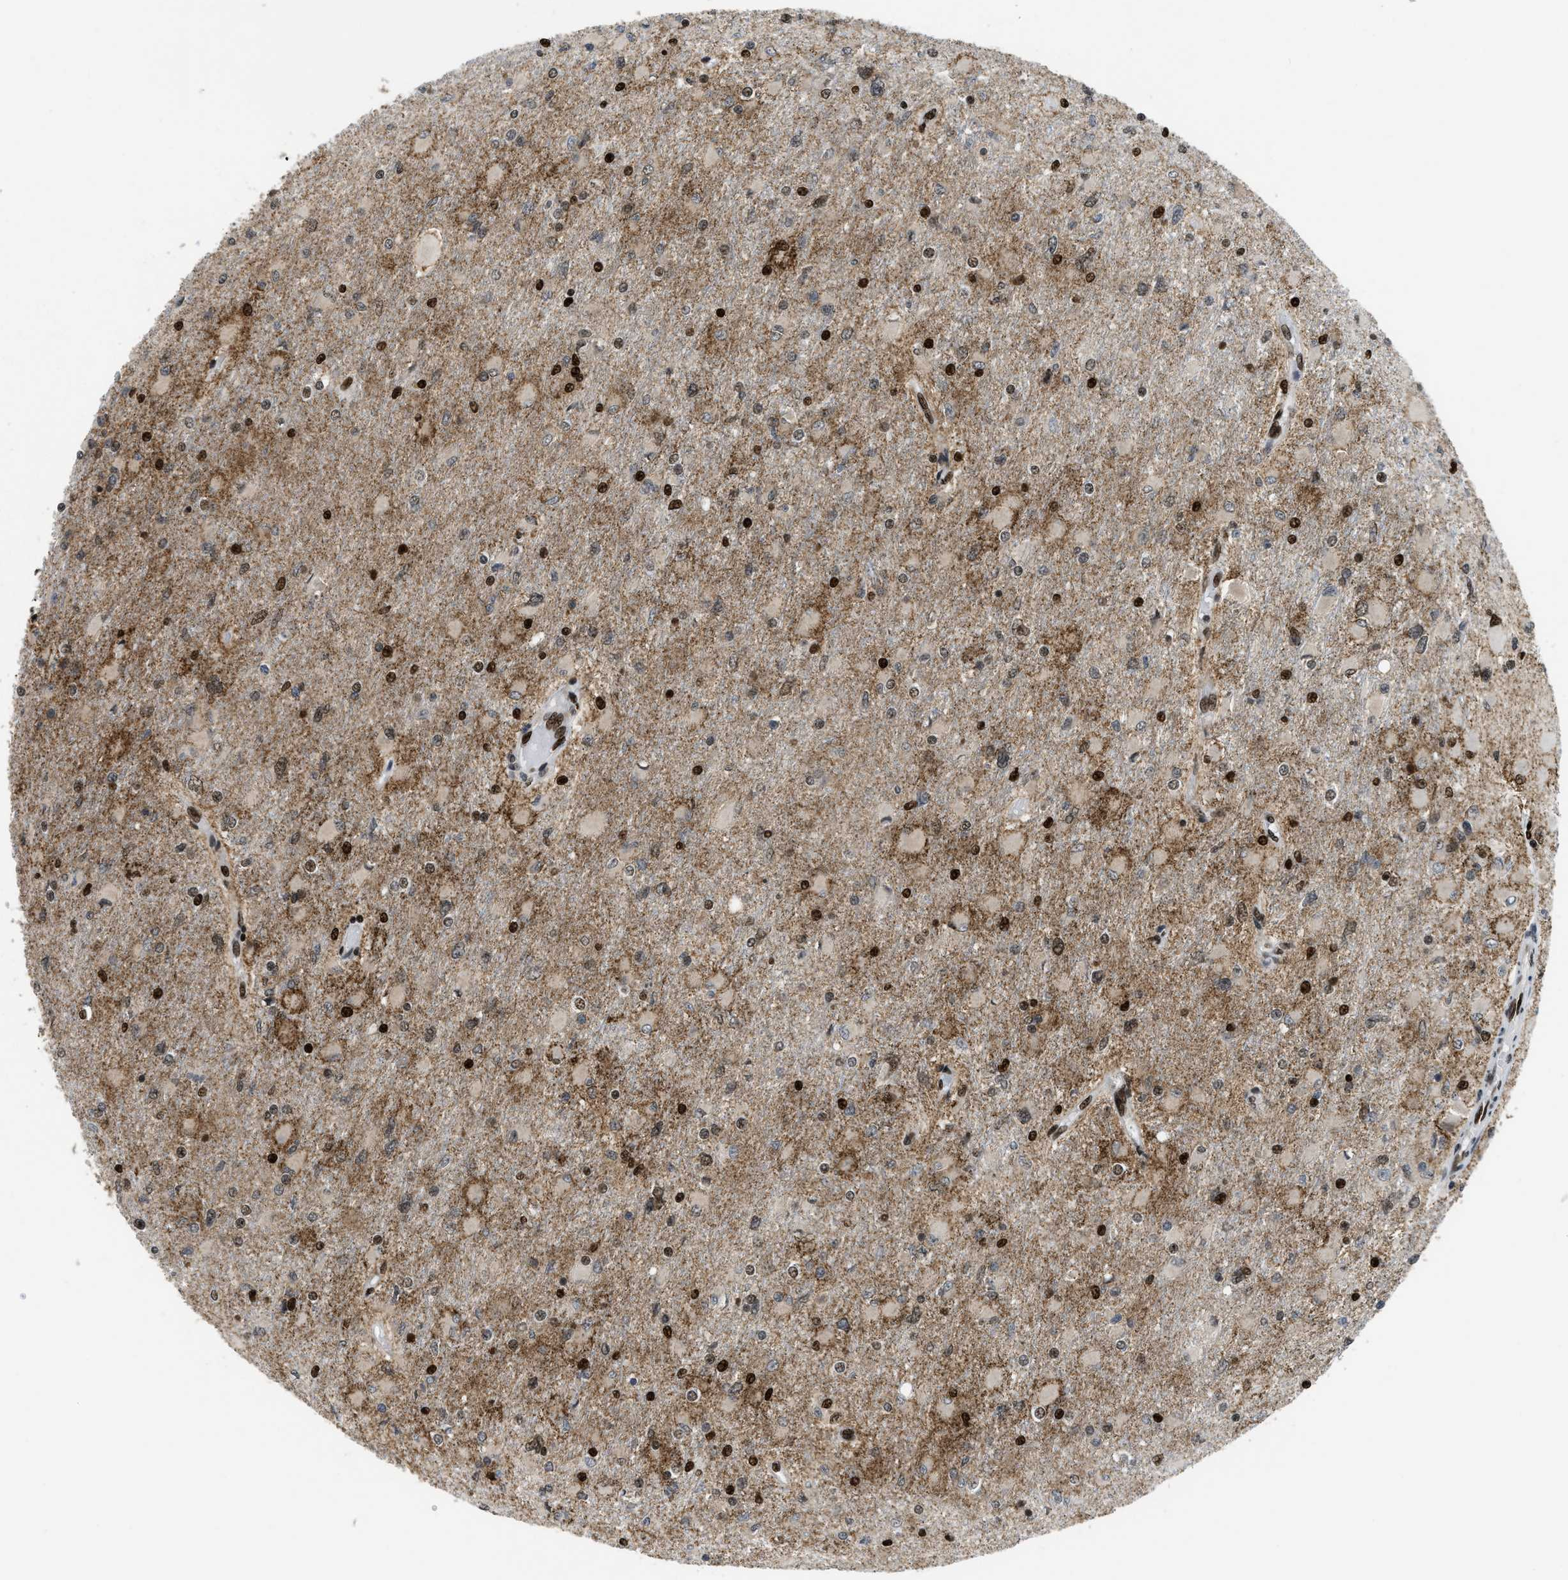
{"staining": {"intensity": "strong", "quantity": "25%-75%", "location": "nuclear"}, "tissue": "glioma", "cell_type": "Tumor cells", "image_type": "cancer", "snomed": [{"axis": "morphology", "description": "Glioma, malignant, High grade"}, {"axis": "topography", "description": "Cerebral cortex"}], "caption": "Glioma stained with DAB immunohistochemistry demonstrates high levels of strong nuclear expression in approximately 25%-75% of tumor cells.", "gene": "RFX5", "patient": {"sex": "female", "age": 36}}